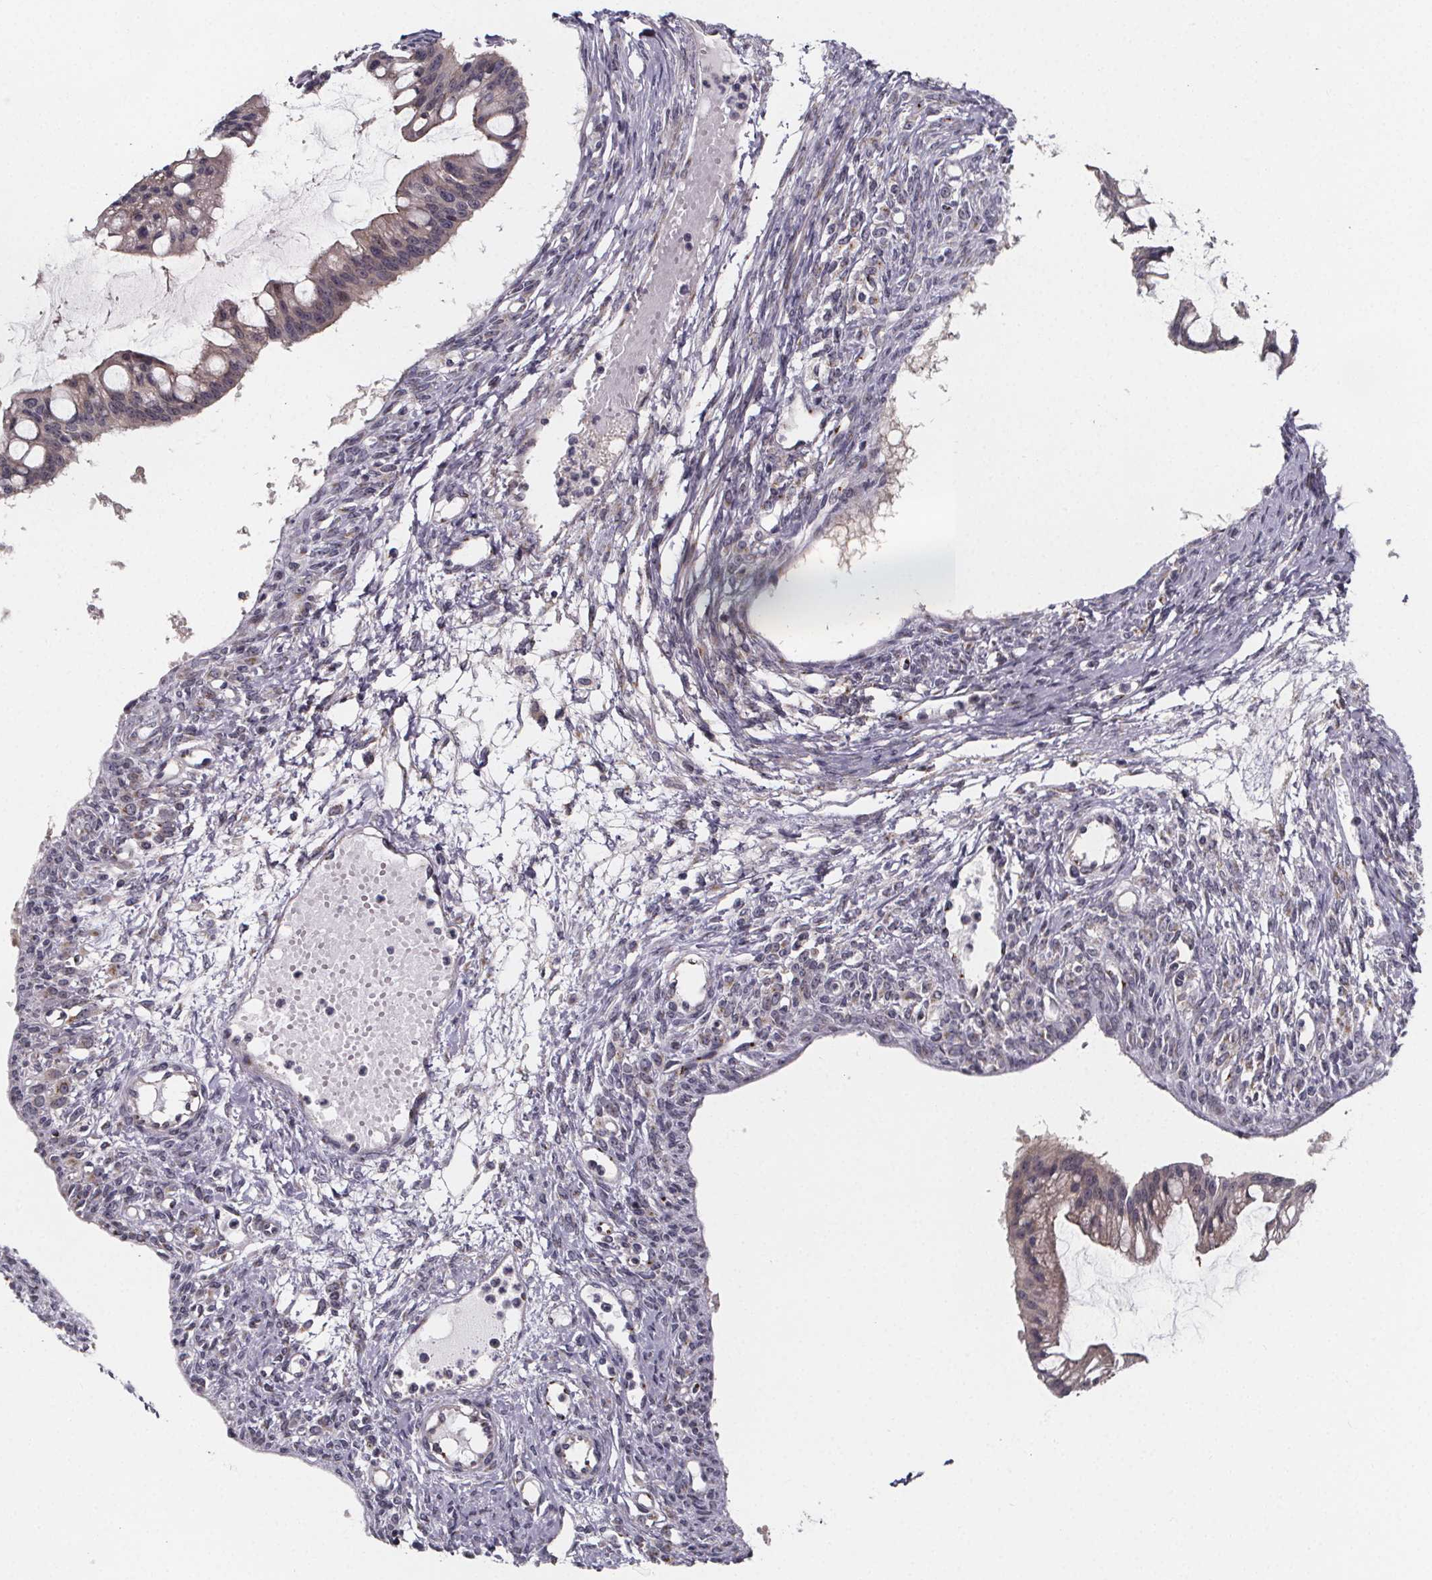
{"staining": {"intensity": "weak", "quantity": "25%-75%", "location": "cytoplasmic/membranous"}, "tissue": "ovarian cancer", "cell_type": "Tumor cells", "image_type": "cancer", "snomed": [{"axis": "morphology", "description": "Cystadenocarcinoma, mucinous, NOS"}, {"axis": "topography", "description": "Ovary"}], "caption": "Ovarian cancer (mucinous cystadenocarcinoma) stained with DAB IHC reveals low levels of weak cytoplasmic/membranous staining in approximately 25%-75% of tumor cells.", "gene": "NDST1", "patient": {"sex": "female", "age": 73}}